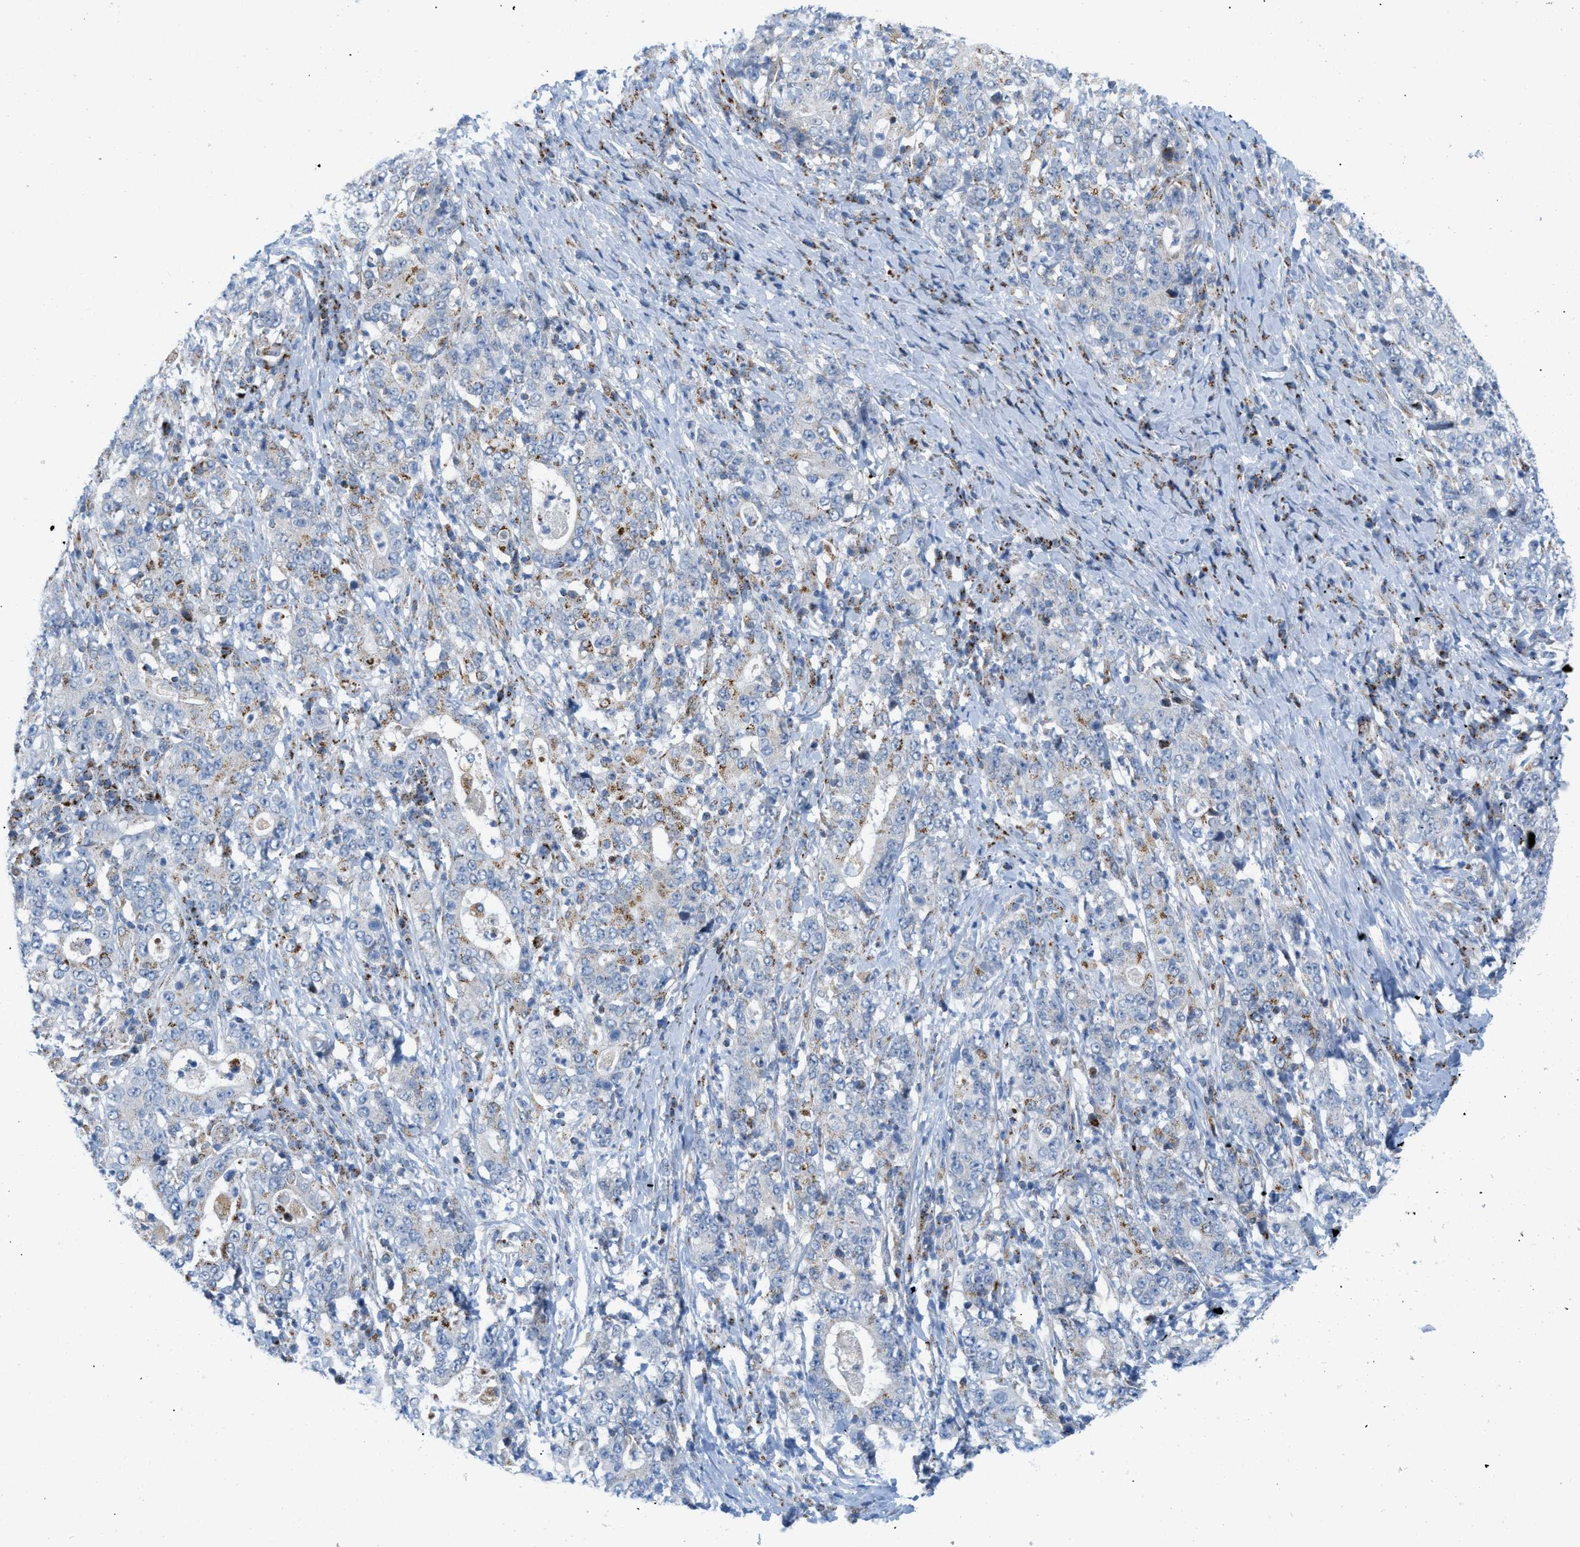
{"staining": {"intensity": "weak", "quantity": "<25%", "location": "cytoplasmic/membranous"}, "tissue": "stomach cancer", "cell_type": "Tumor cells", "image_type": "cancer", "snomed": [{"axis": "morphology", "description": "Normal tissue, NOS"}, {"axis": "morphology", "description": "Adenocarcinoma, NOS"}, {"axis": "topography", "description": "Stomach, upper"}, {"axis": "topography", "description": "Stomach"}], "caption": "The histopathology image displays no significant positivity in tumor cells of stomach cancer. (Stains: DAB (3,3'-diaminobenzidine) immunohistochemistry (IHC) with hematoxylin counter stain, Microscopy: brightfield microscopy at high magnification).", "gene": "RBBP9", "patient": {"sex": "male", "age": 59}}